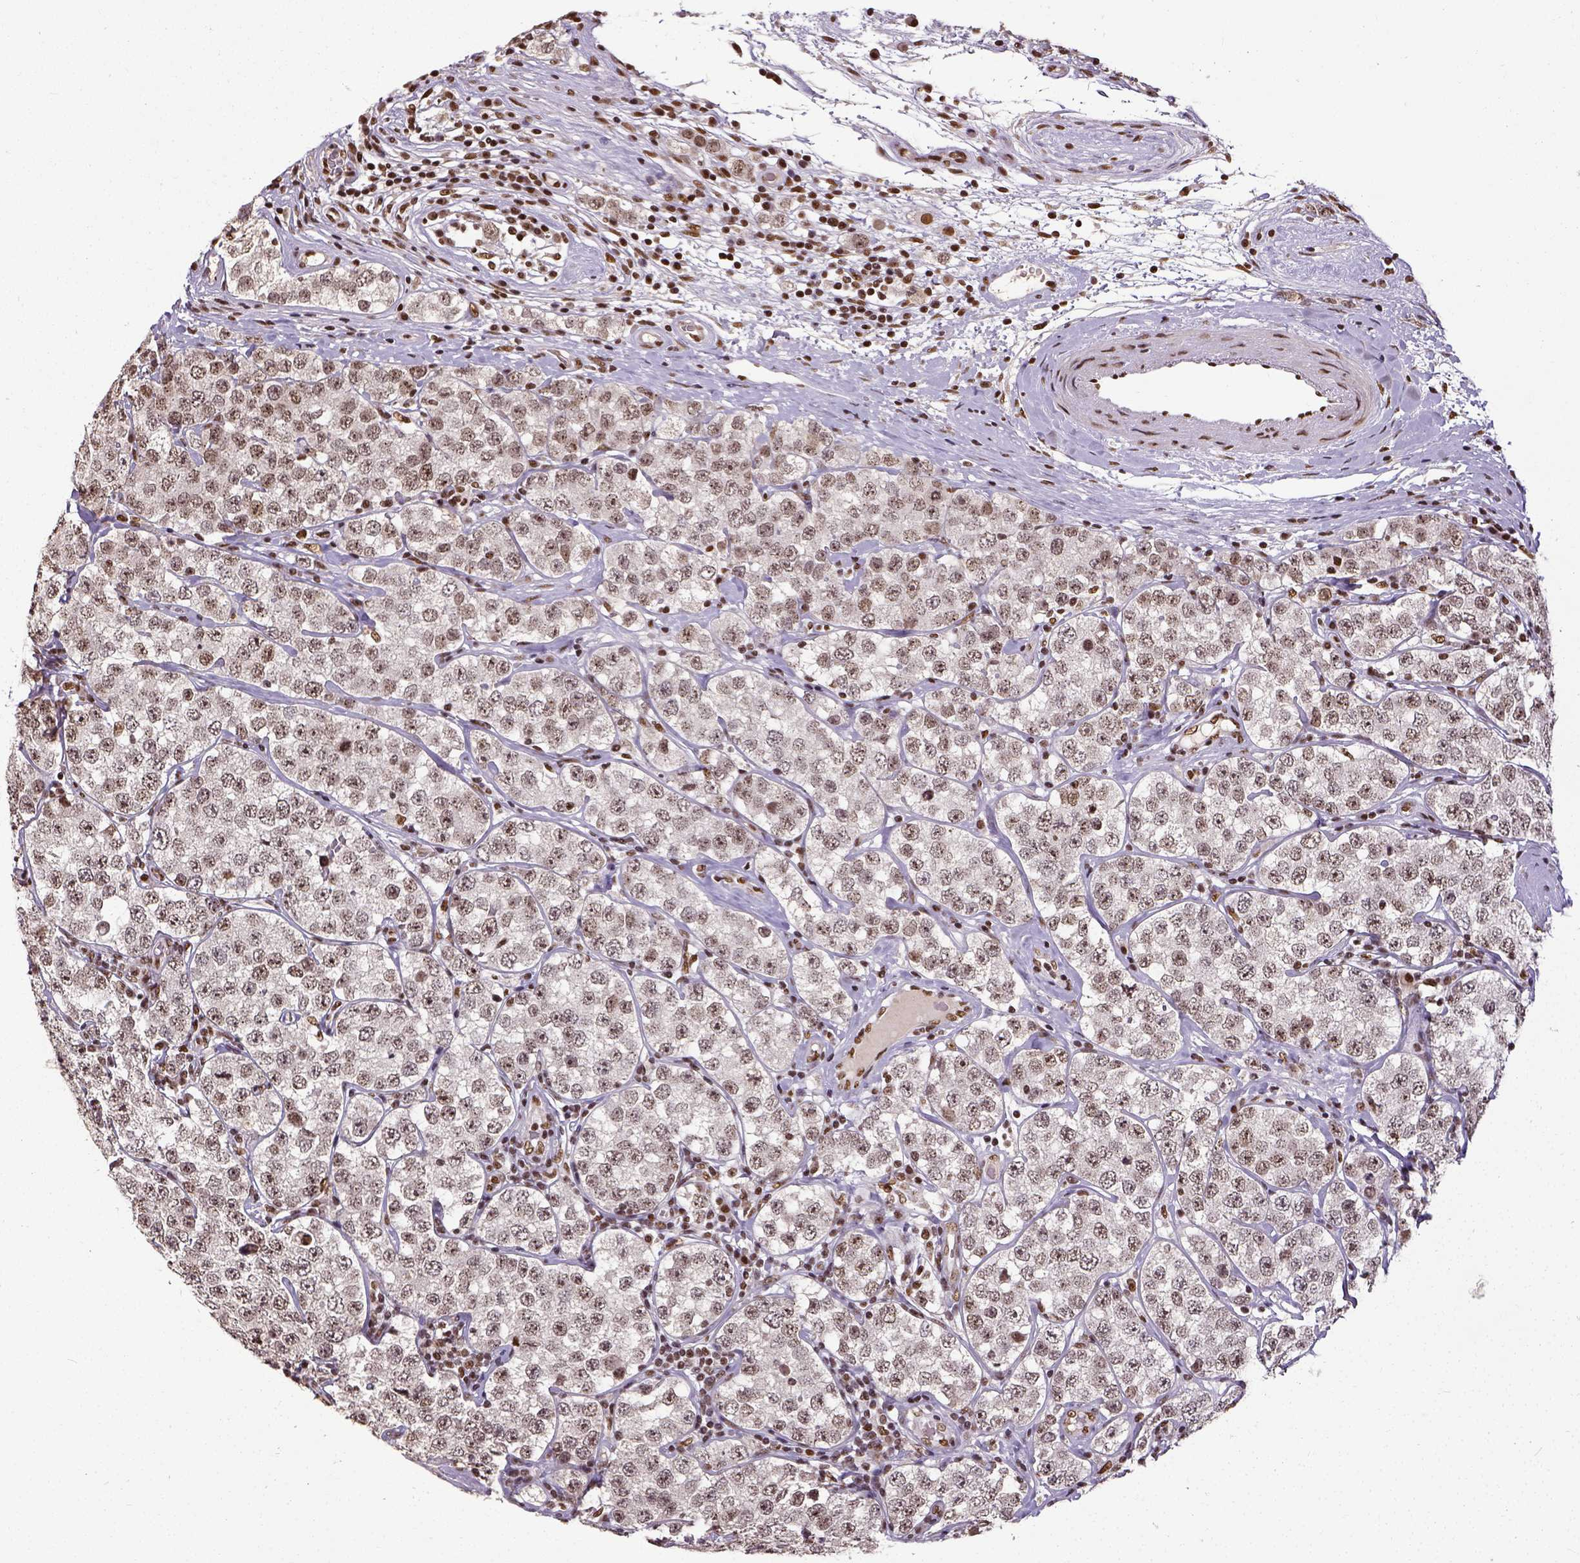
{"staining": {"intensity": "moderate", "quantity": "25%-75%", "location": "nuclear"}, "tissue": "testis cancer", "cell_type": "Tumor cells", "image_type": "cancer", "snomed": [{"axis": "morphology", "description": "Seminoma, NOS"}, {"axis": "topography", "description": "Testis"}], "caption": "The micrograph shows staining of seminoma (testis), revealing moderate nuclear protein expression (brown color) within tumor cells. The protein is shown in brown color, while the nuclei are stained blue.", "gene": "ATRX", "patient": {"sex": "male", "age": 34}}